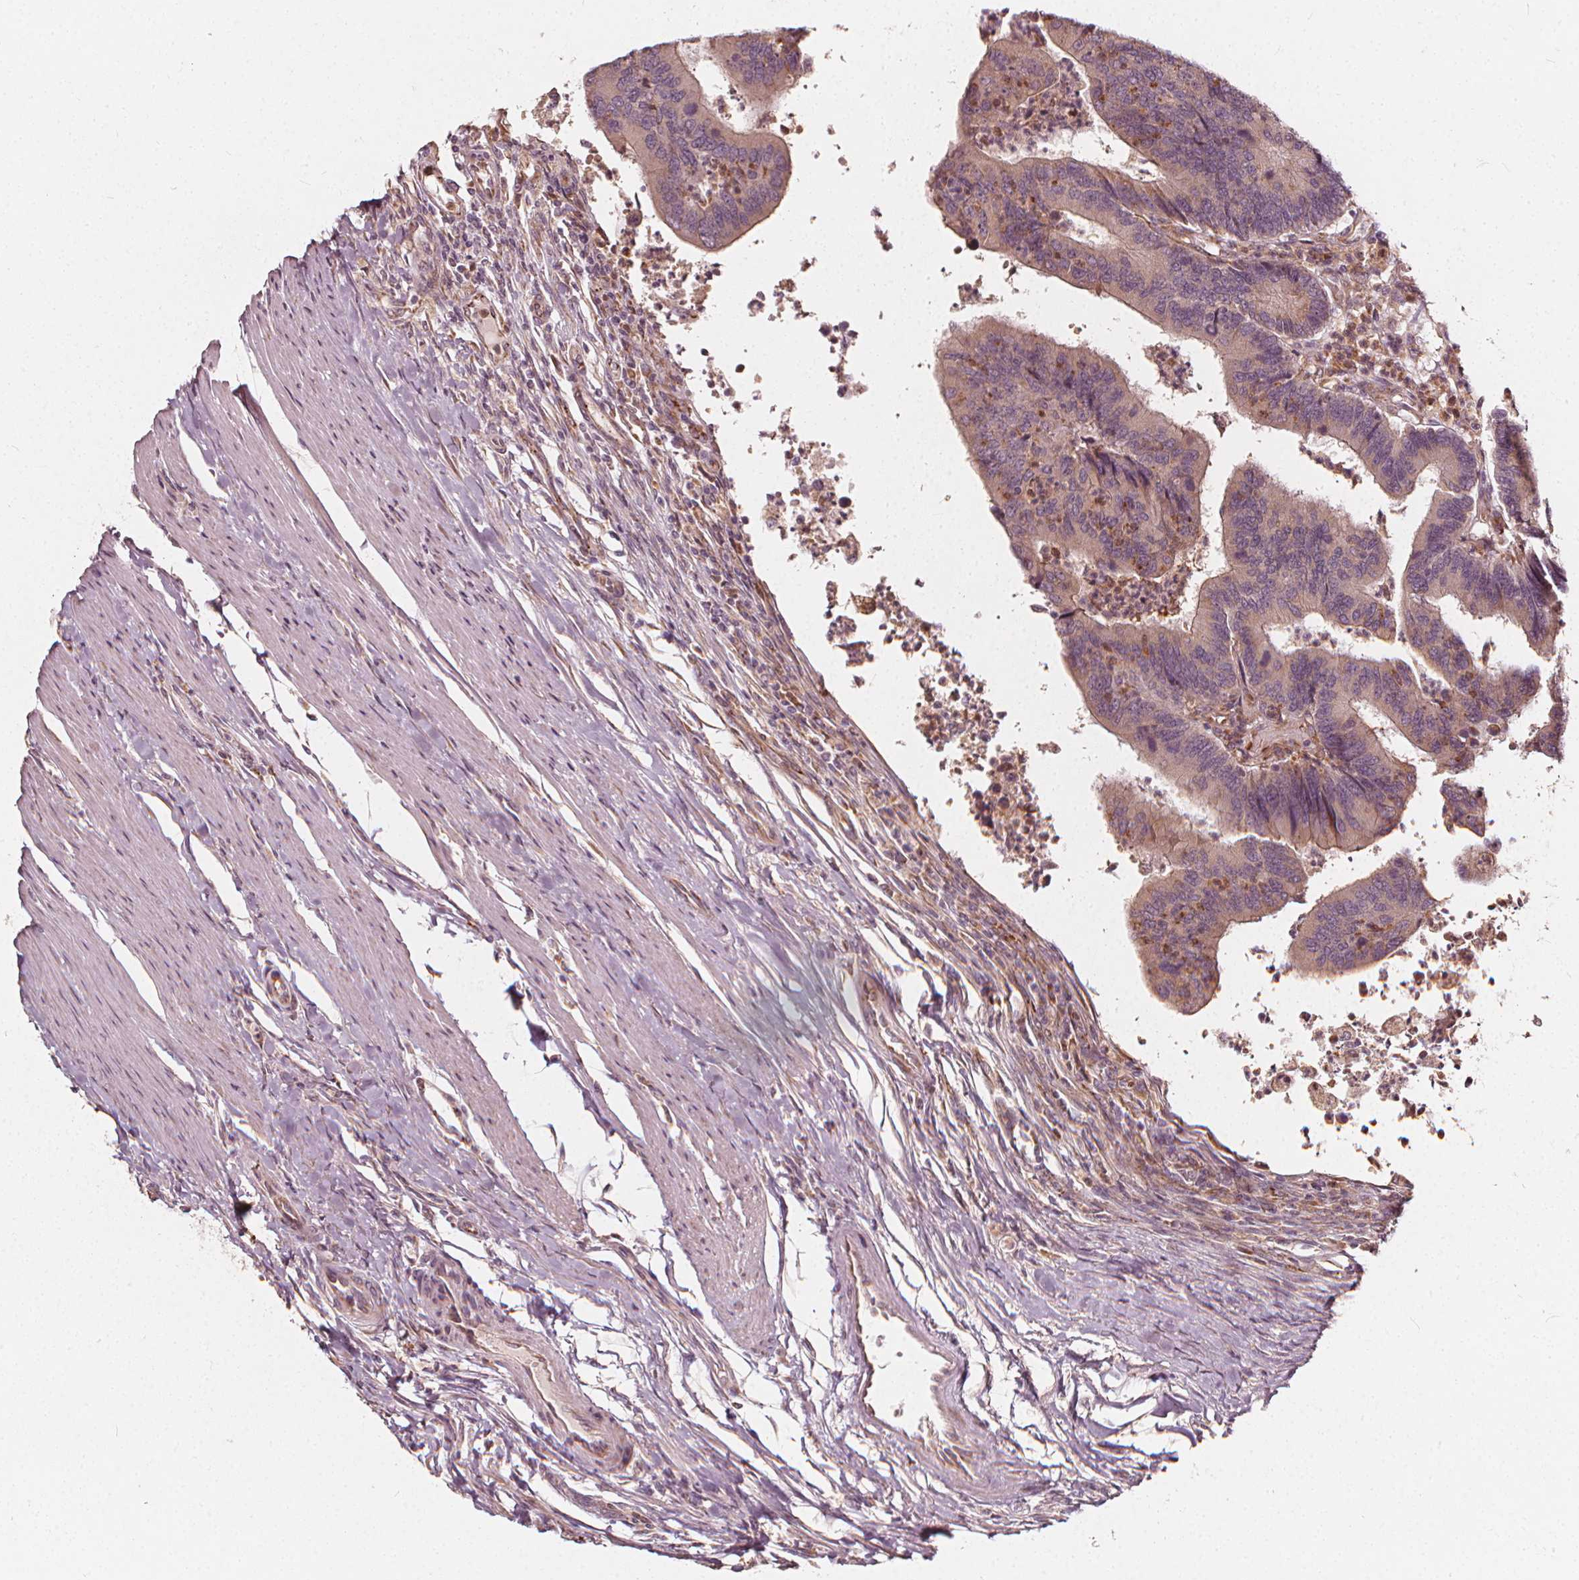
{"staining": {"intensity": "weak", "quantity": "<25%", "location": "cytoplasmic/membranous"}, "tissue": "colorectal cancer", "cell_type": "Tumor cells", "image_type": "cancer", "snomed": [{"axis": "morphology", "description": "Adenocarcinoma, NOS"}, {"axis": "topography", "description": "Colon"}], "caption": "IHC histopathology image of neoplastic tissue: human adenocarcinoma (colorectal) stained with DAB shows no significant protein positivity in tumor cells.", "gene": "NPC1L1", "patient": {"sex": "female", "age": 67}}